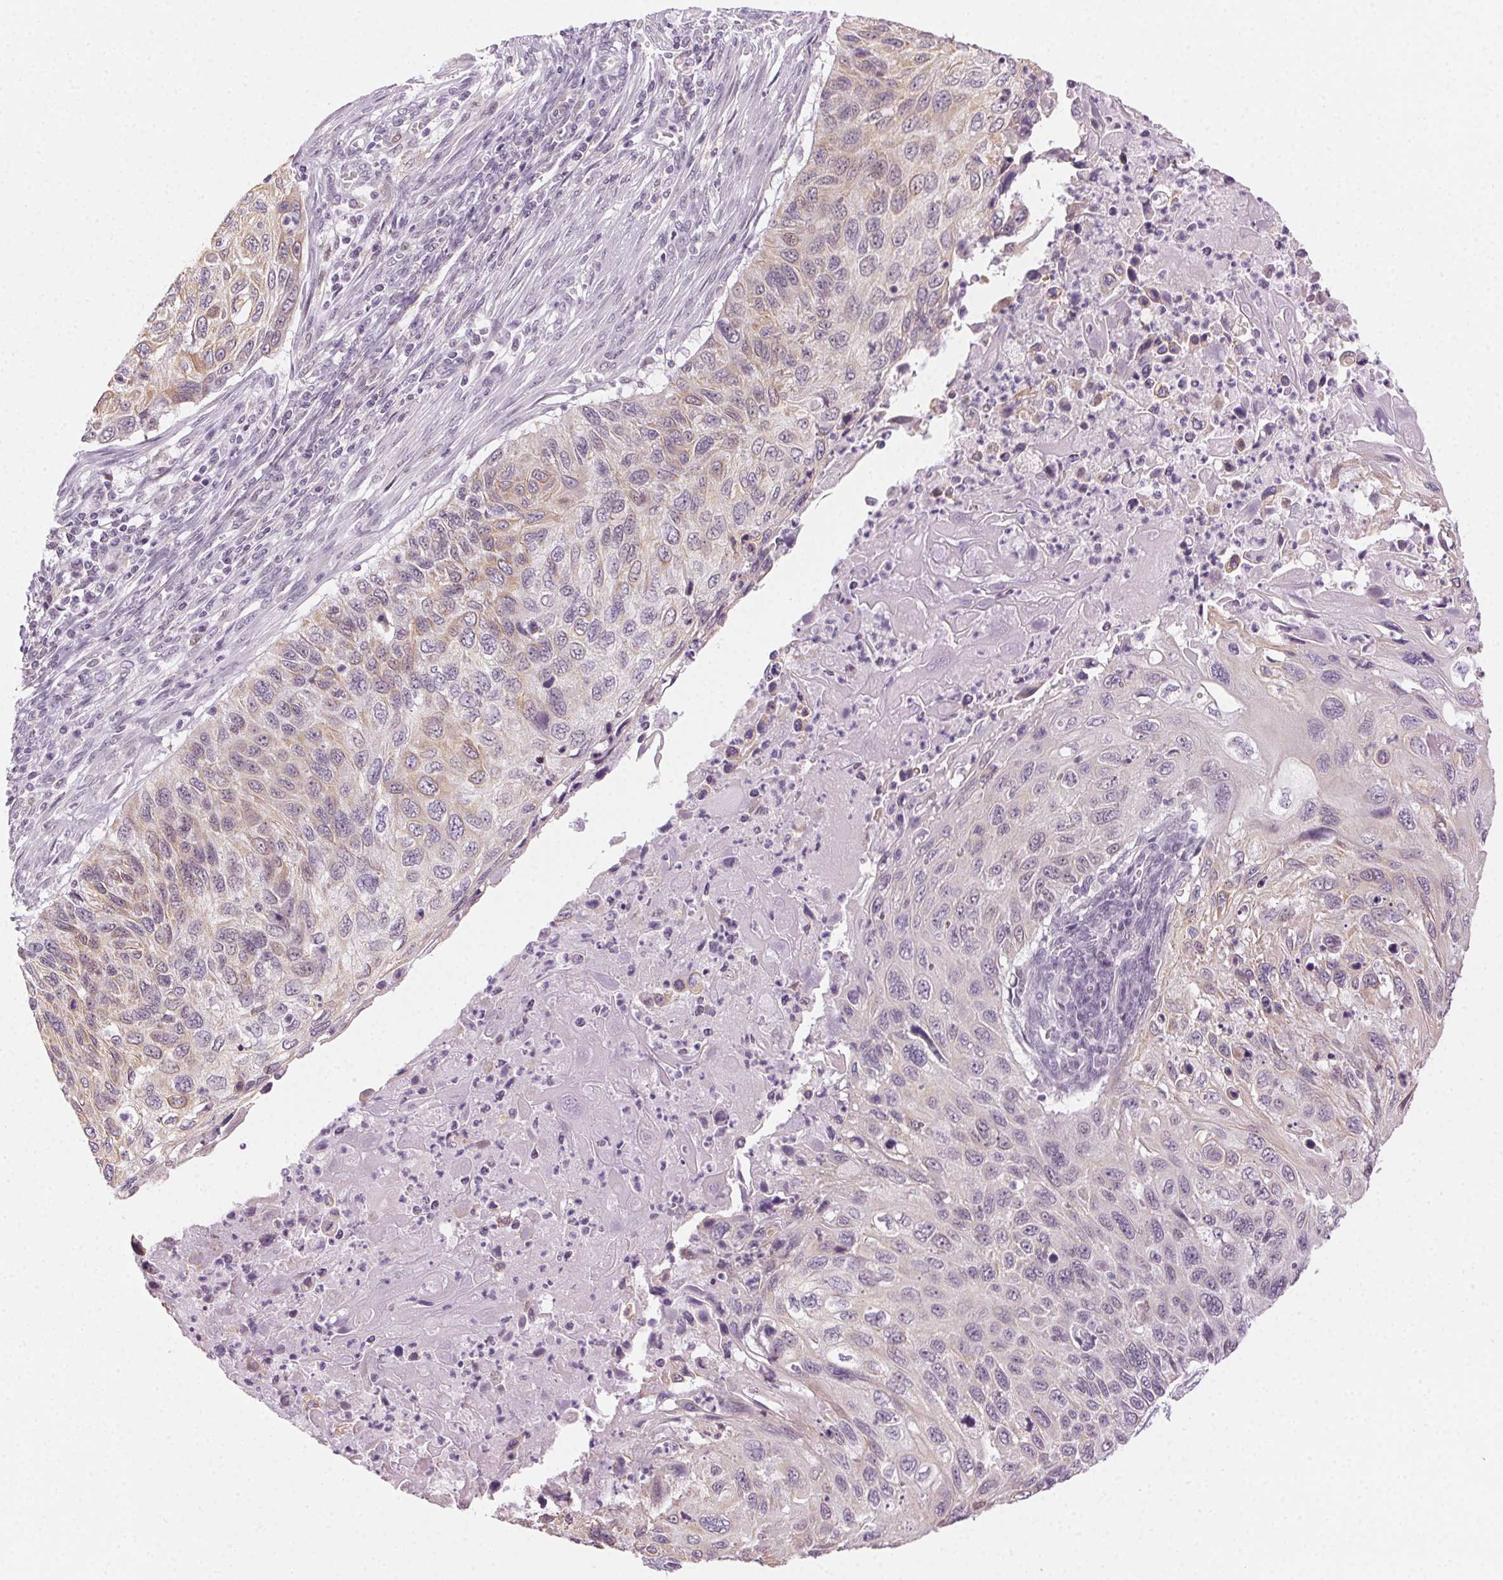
{"staining": {"intensity": "weak", "quantity": "<25%", "location": "cytoplasmic/membranous"}, "tissue": "cervical cancer", "cell_type": "Tumor cells", "image_type": "cancer", "snomed": [{"axis": "morphology", "description": "Squamous cell carcinoma, NOS"}, {"axis": "topography", "description": "Cervix"}], "caption": "The IHC image has no significant expression in tumor cells of squamous cell carcinoma (cervical) tissue.", "gene": "AIF1L", "patient": {"sex": "female", "age": 70}}